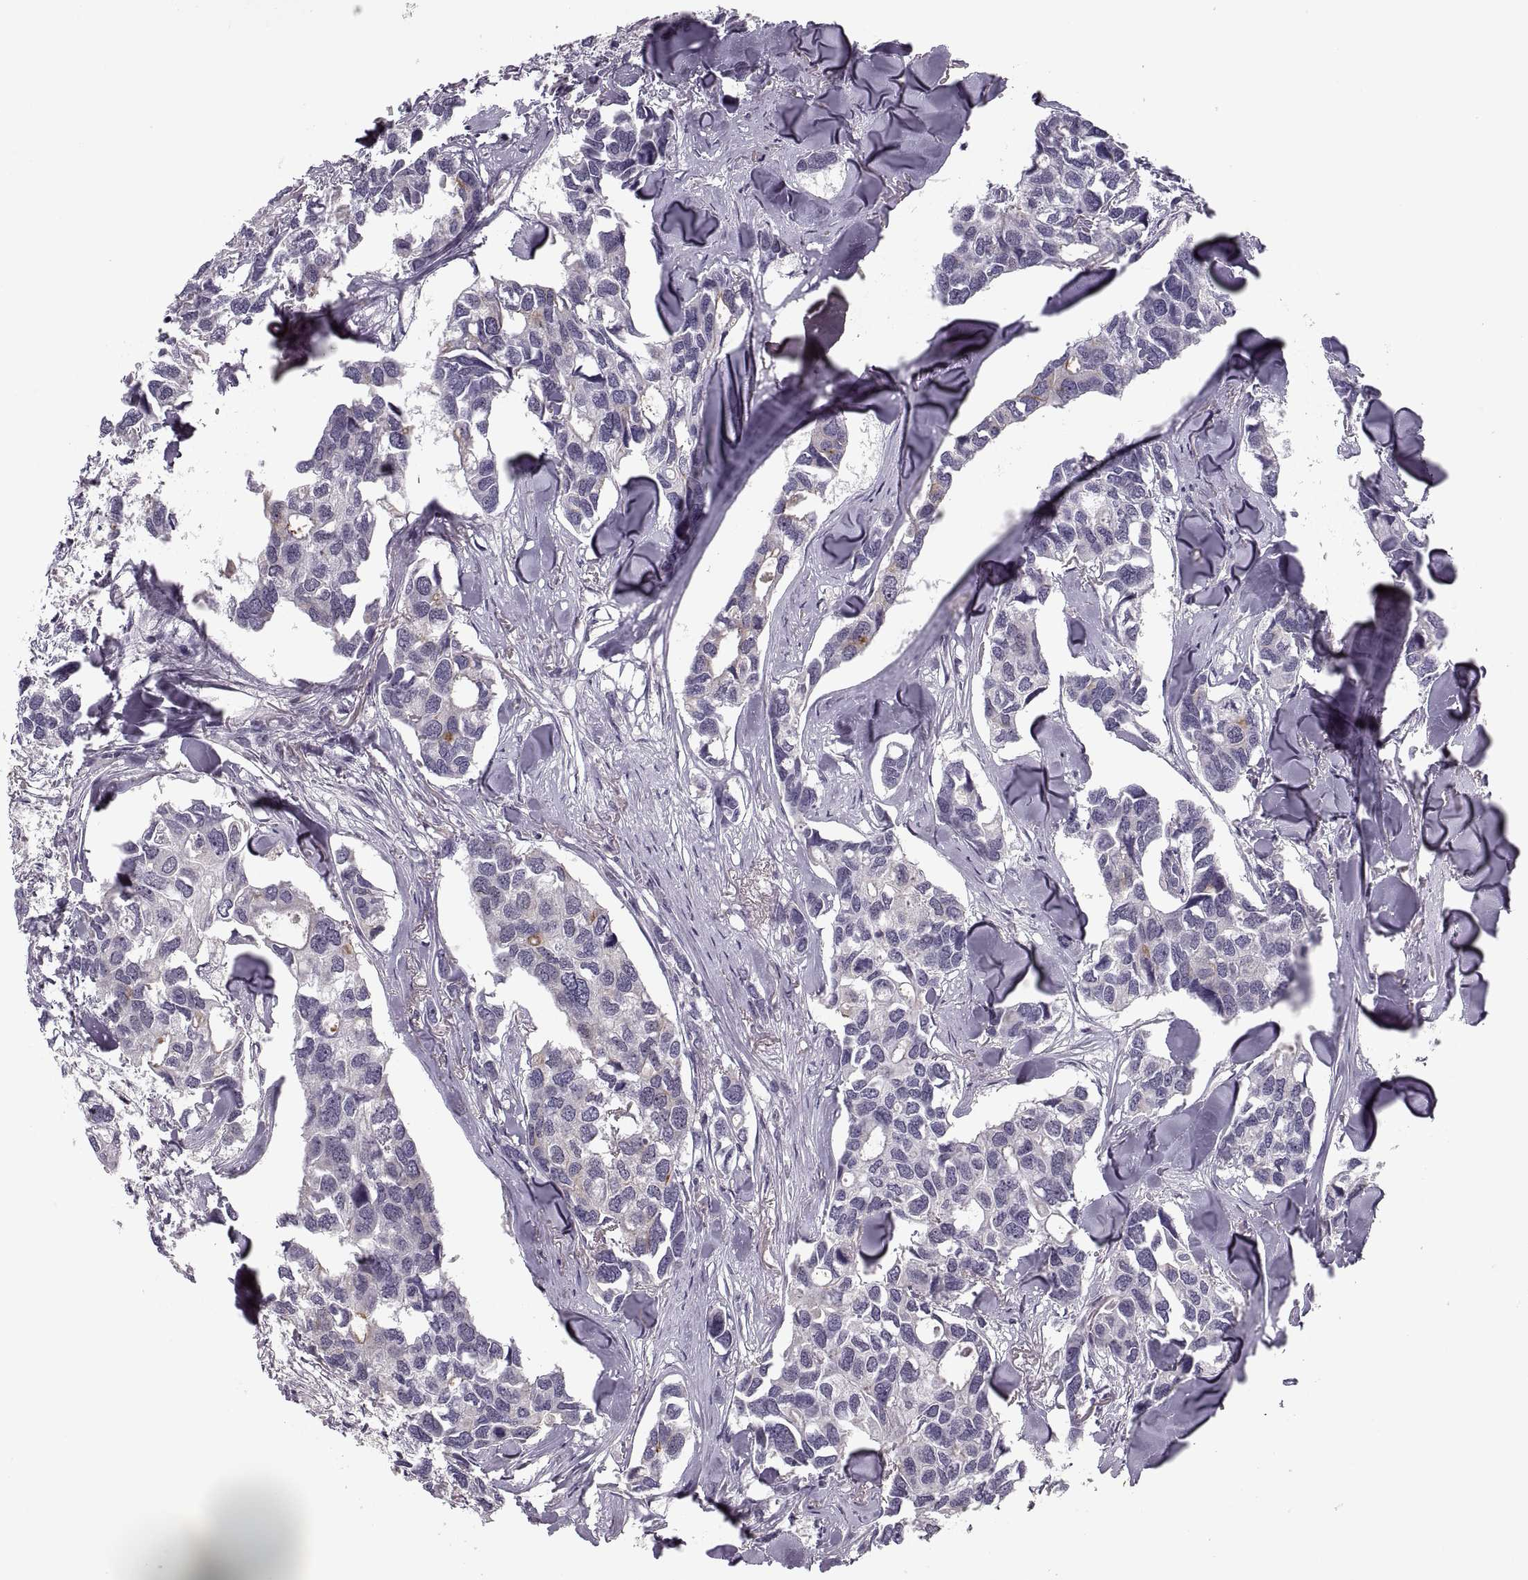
{"staining": {"intensity": "negative", "quantity": "none", "location": "none"}, "tissue": "breast cancer", "cell_type": "Tumor cells", "image_type": "cancer", "snomed": [{"axis": "morphology", "description": "Duct carcinoma"}, {"axis": "topography", "description": "Breast"}], "caption": "Immunohistochemistry (IHC) of human intraductal carcinoma (breast) displays no positivity in tumor cells.", "gene": "CACNA1F", "patient": {"sex": "female", "age": 83}}